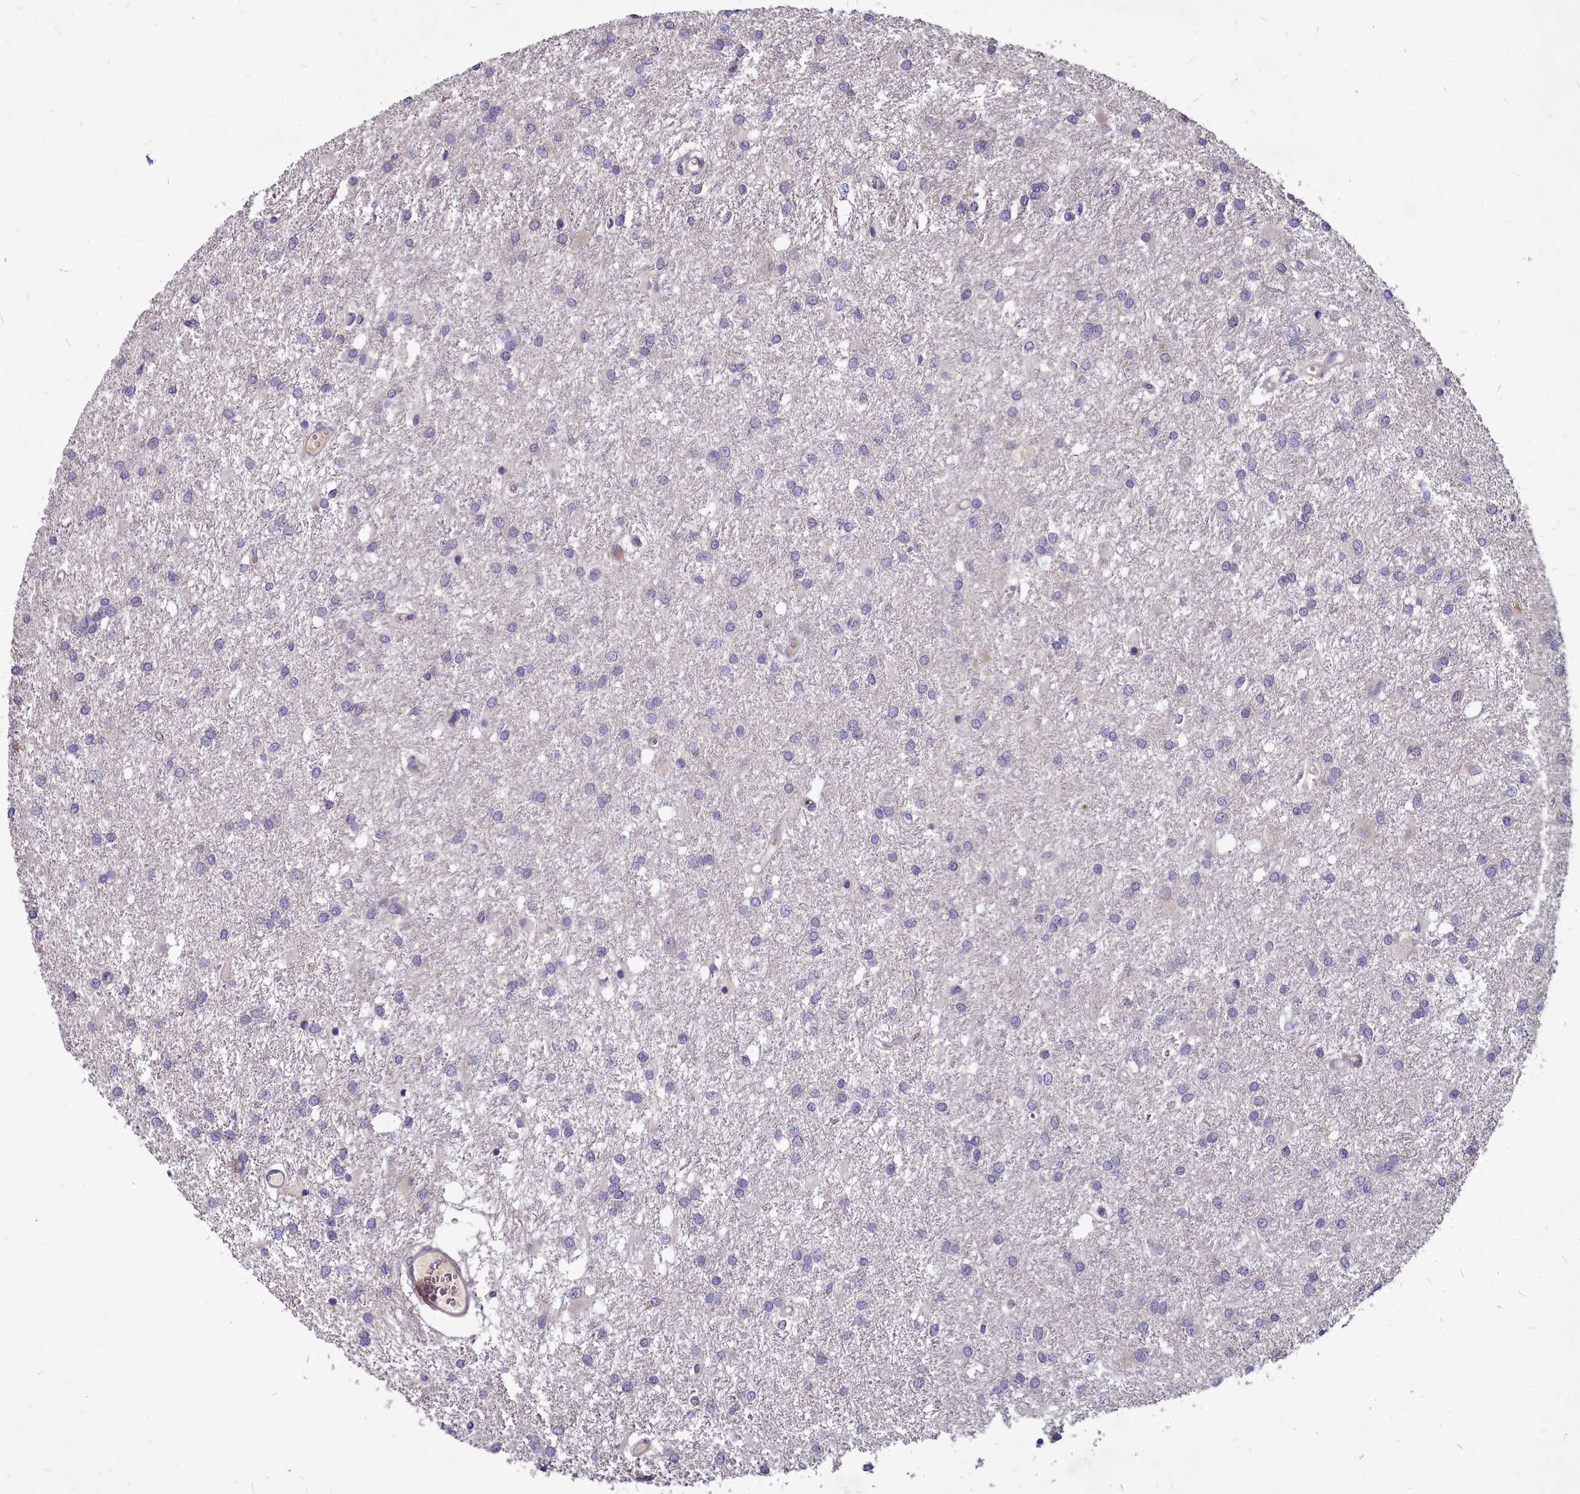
{"staining": {"intensity": "negative", "quantity": "none", "location": "none"}, "tissue": "glioma", "cell_type": "Tumor cells", "image_type": "cancer", "snomed": [{"axis": "morphology", "description": "Glioma, malignant, High grade"}, {"axis": "topography", "description": "Brain"}], "caption": "An immunohistochemistry (IHC) micrograph of glioma is shown. There is no staining in tumor cells of glioma.", "gene": "SMPD4", "patient": {"sex": "female", "age": 50}}